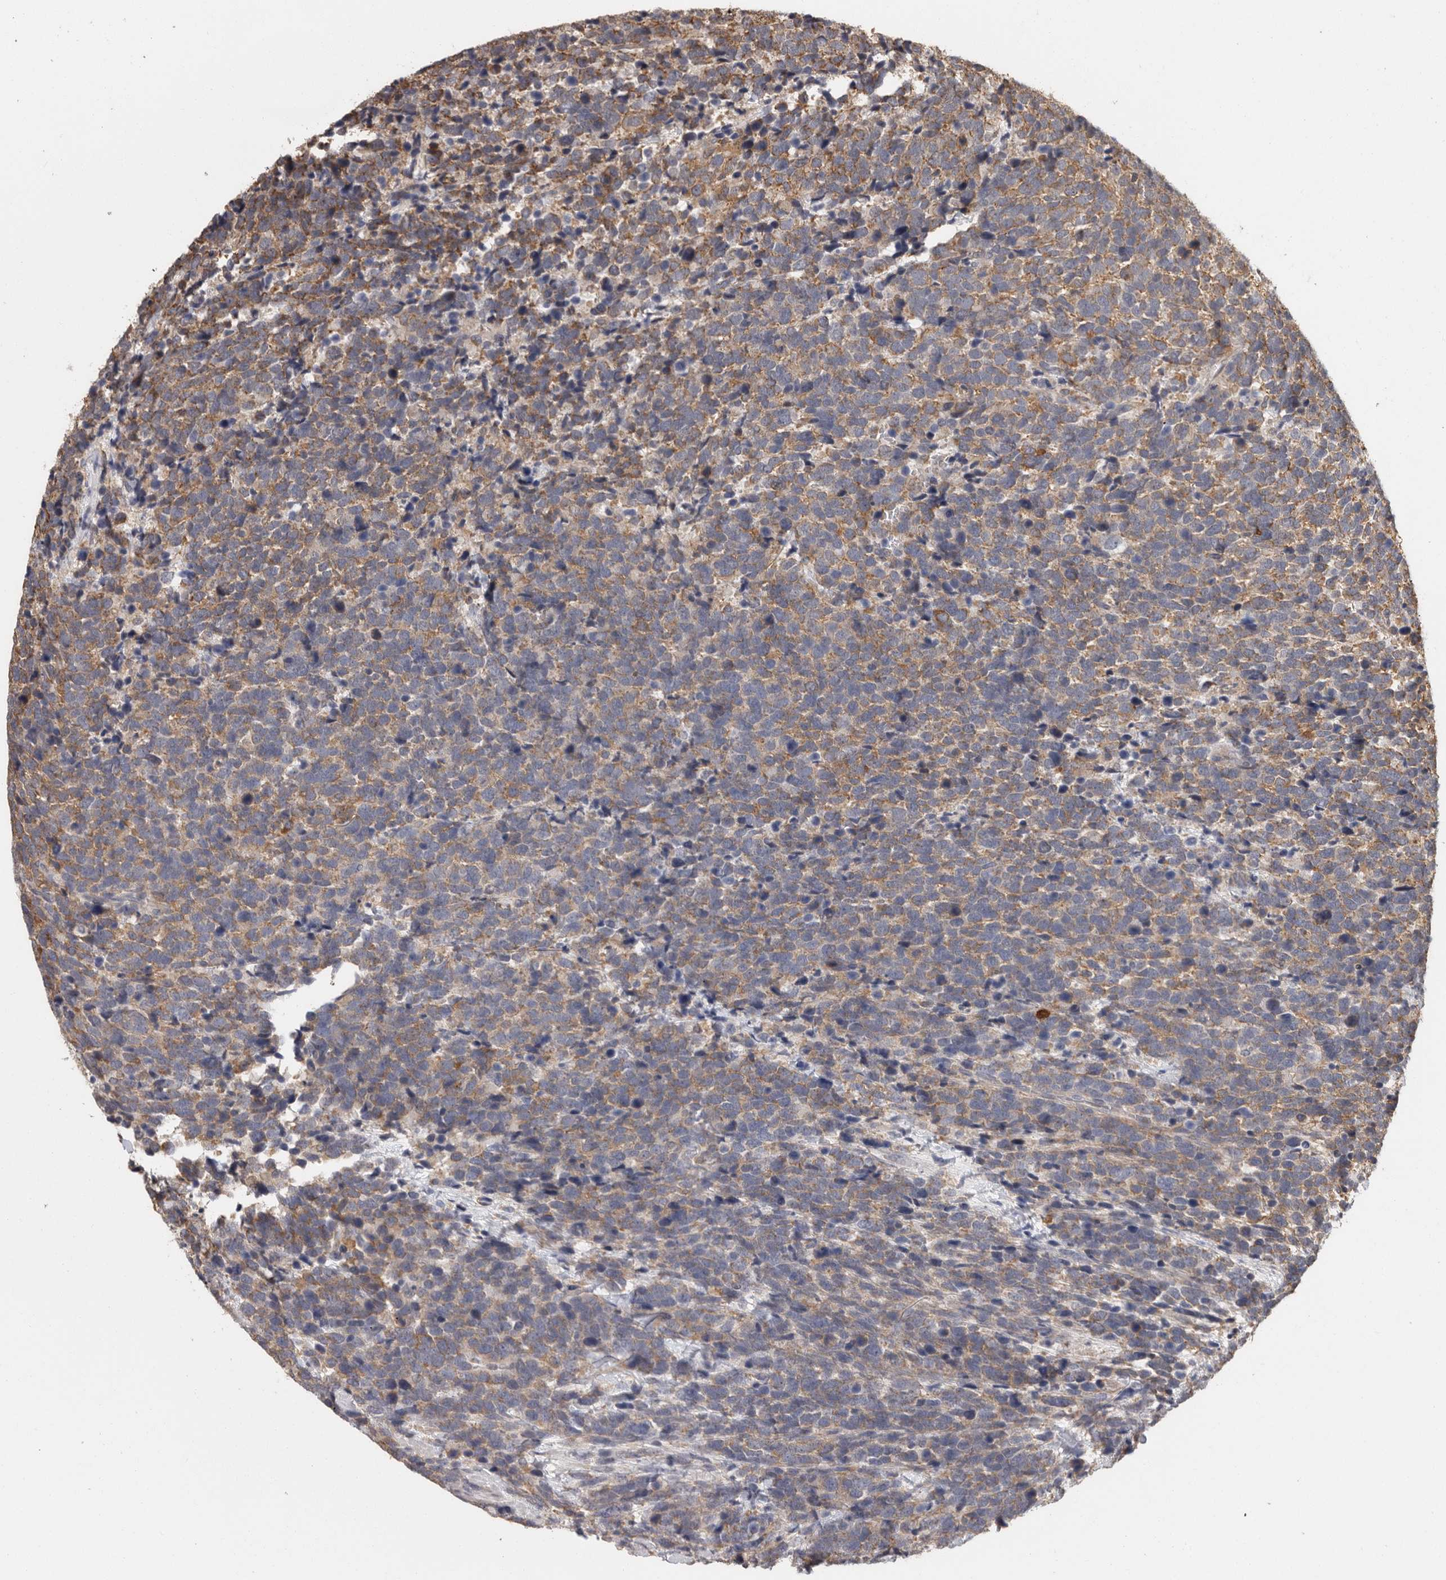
{"staining": {"intensity": "moderate", "quantity": "25%-75%", "location": "cytoplasmic/membranous"}, "tissue": "urothelial cancer", "cell_type": "Tumor cells", "image_type": "cancer", "snomed": [{"axis": "morphology", "description": "Urothelial carcinoma, High grade"}, {"axis": "topography", "description": "Urinary bladder"}], "caption": "Approximately 25%-75% of tumor cells in human high-grade urothelial carcinoma demonstrate moderate cytoplasmic/membranous protein expression as visualized by brown immunohistochemical staining.", "gene": "BAIAP2", "patient": {"sex": "female", "age": 82}}